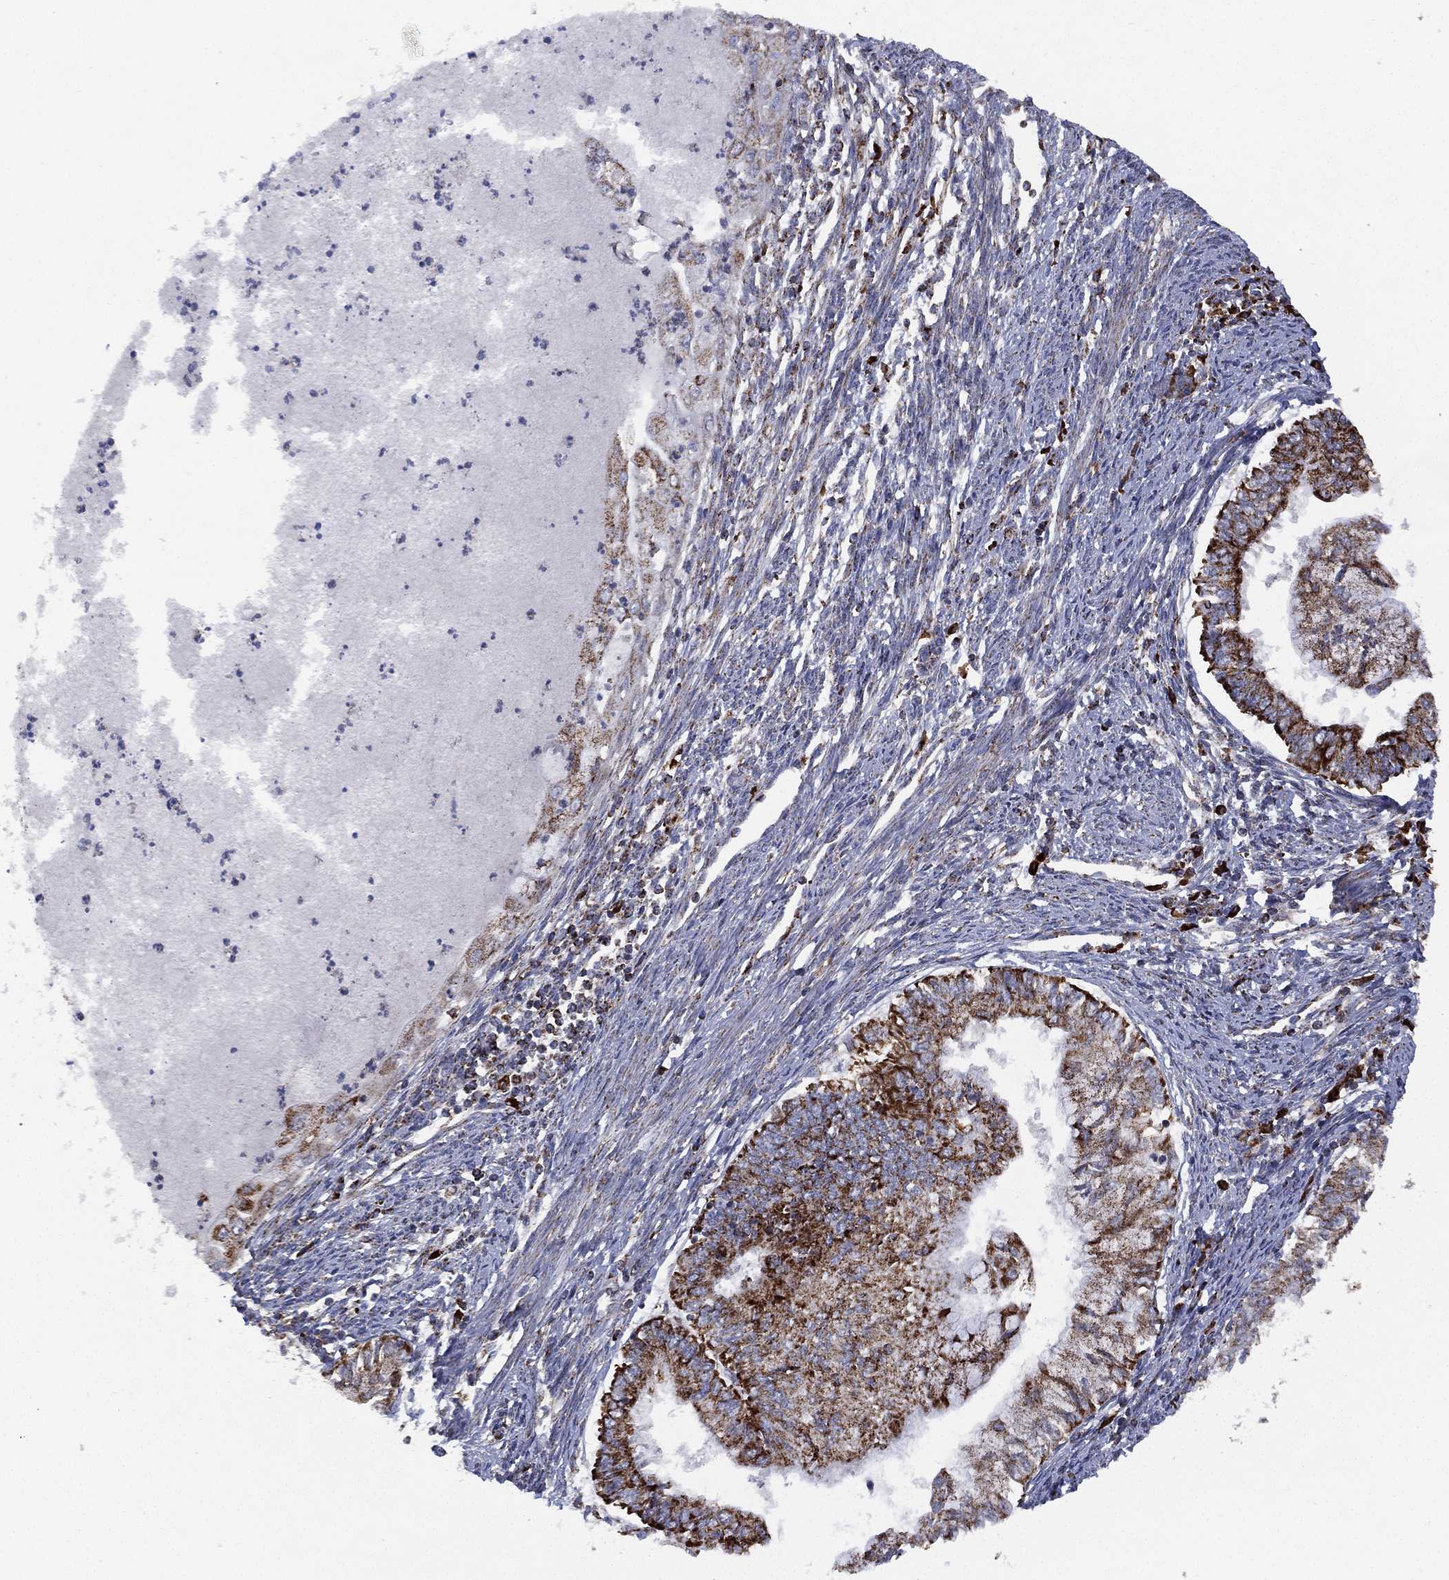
{"staining": {"intensity": "strong", "quantity": ">75%", "location": "cytoplasmic/membranous"}, "tissue": "endometrial cancer", "cell_type": "Tumor cells", "image_type": "cancer", "snomed": [{"axis": "morphology", "description": "Adenocarcinoma, NOS"}, {"axis": "topography", "description": "Endometrium"}], "caption": "Immunohistochemical staining of human endometrial cancer reveals high levels of strong cytoplasmic/membranous positivity in about >75% of tumor cells. Using DAB (3,3'-diaminobenzidine) (brown) and hematoxylin (blue) stains, captured at high magnification using brightfield microscopy.", "gene": "PPP2R5A", "patient": {"sex": "female", "age": 59}}